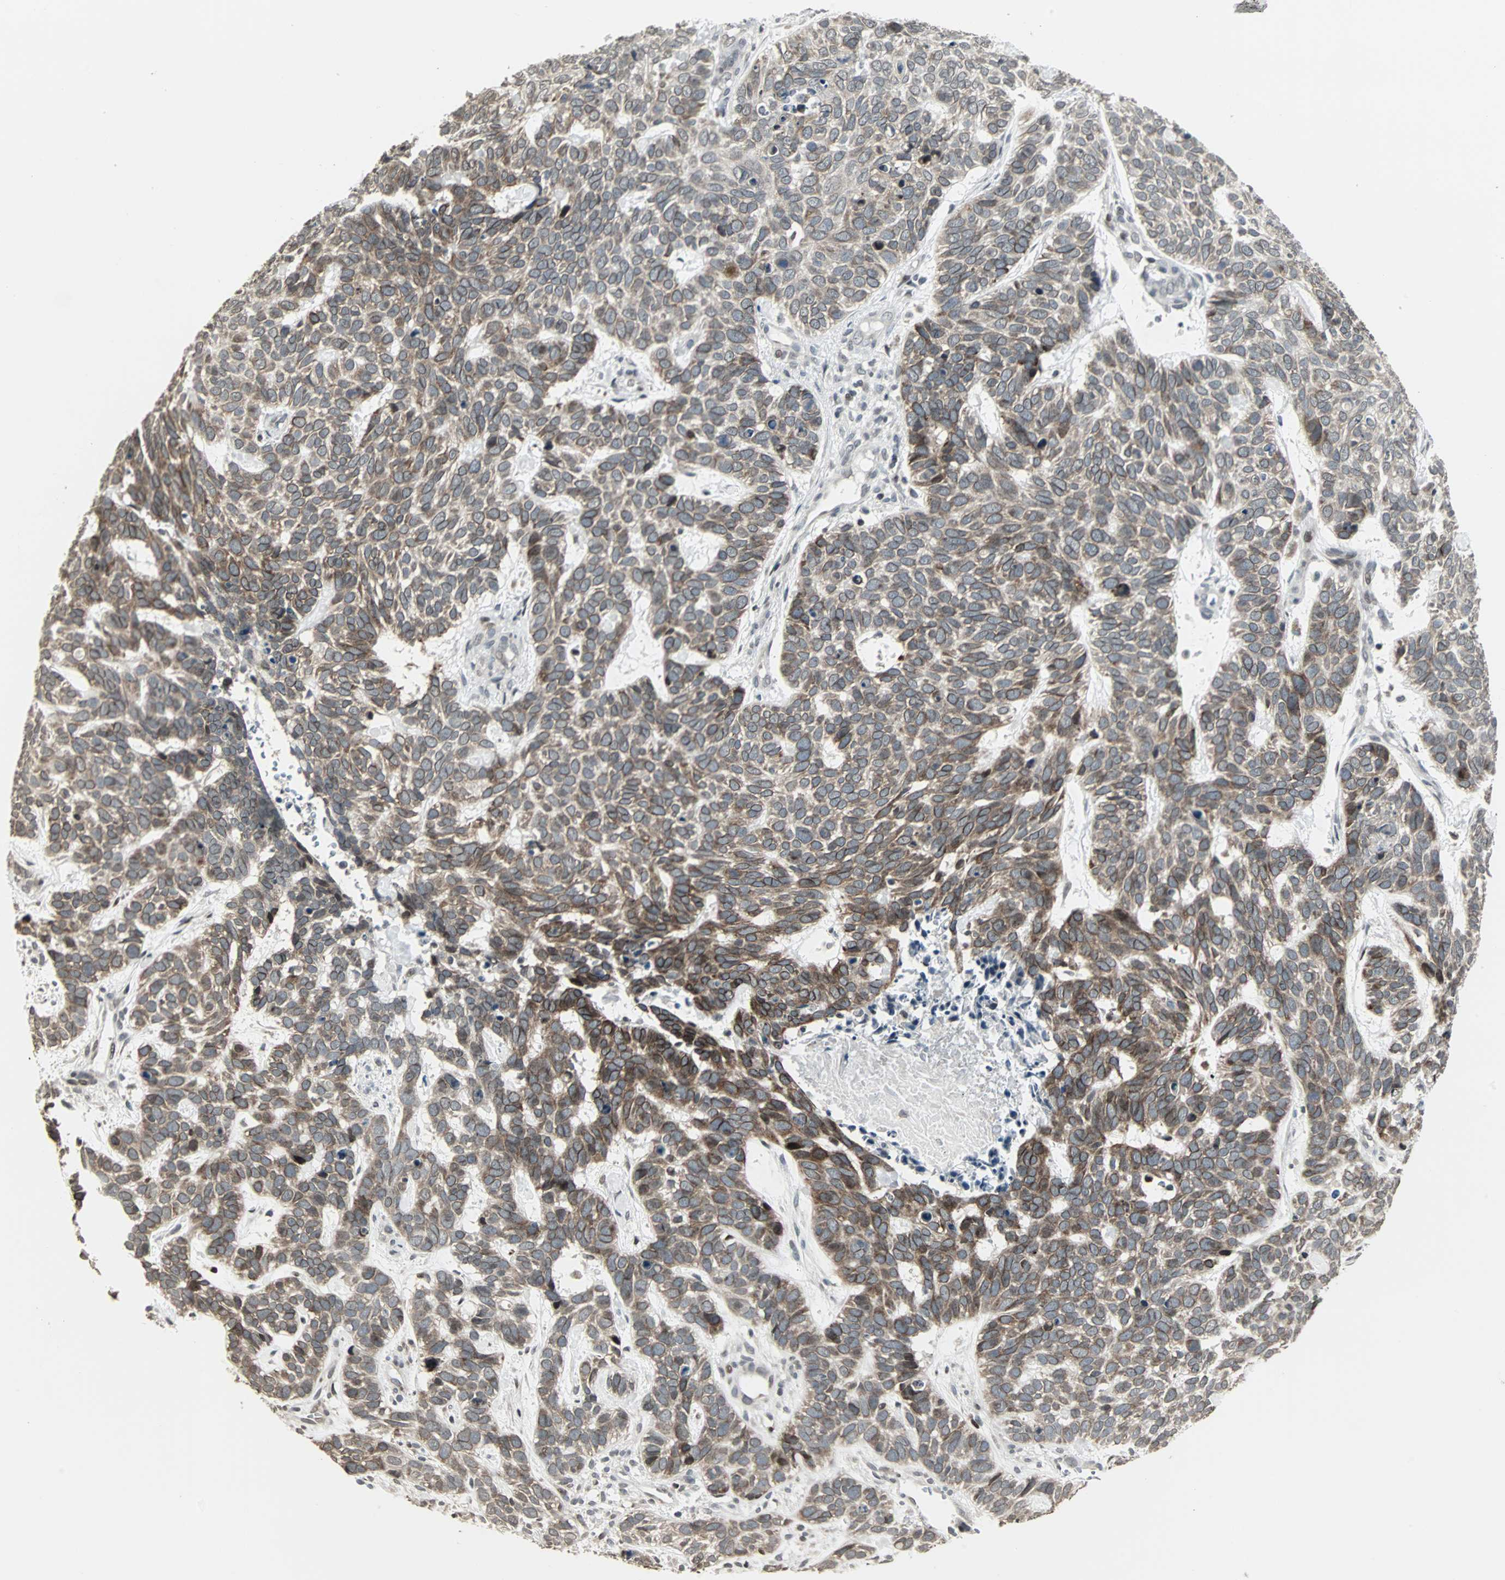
{"staining": {"intensity": "moderate", "quantity": ">75%", "location": "cytoplasmic/membranous,nuclear"}, "tissue": "skin cancer", "cell_type": "Tumor cells", "image_type": "cancer", "snomed": [{"axis": "morphology", "description": "Basal cell carcinoma"}, {"axis": "topography", "description": "Skin"}], "caption": "Human skin cancer (basal cell carcinoma) stained with a protein marker demonstrates moderate staining in tumor cells.", "gene": "CBLC", "patient": {"sex": "male", "age": 87}}